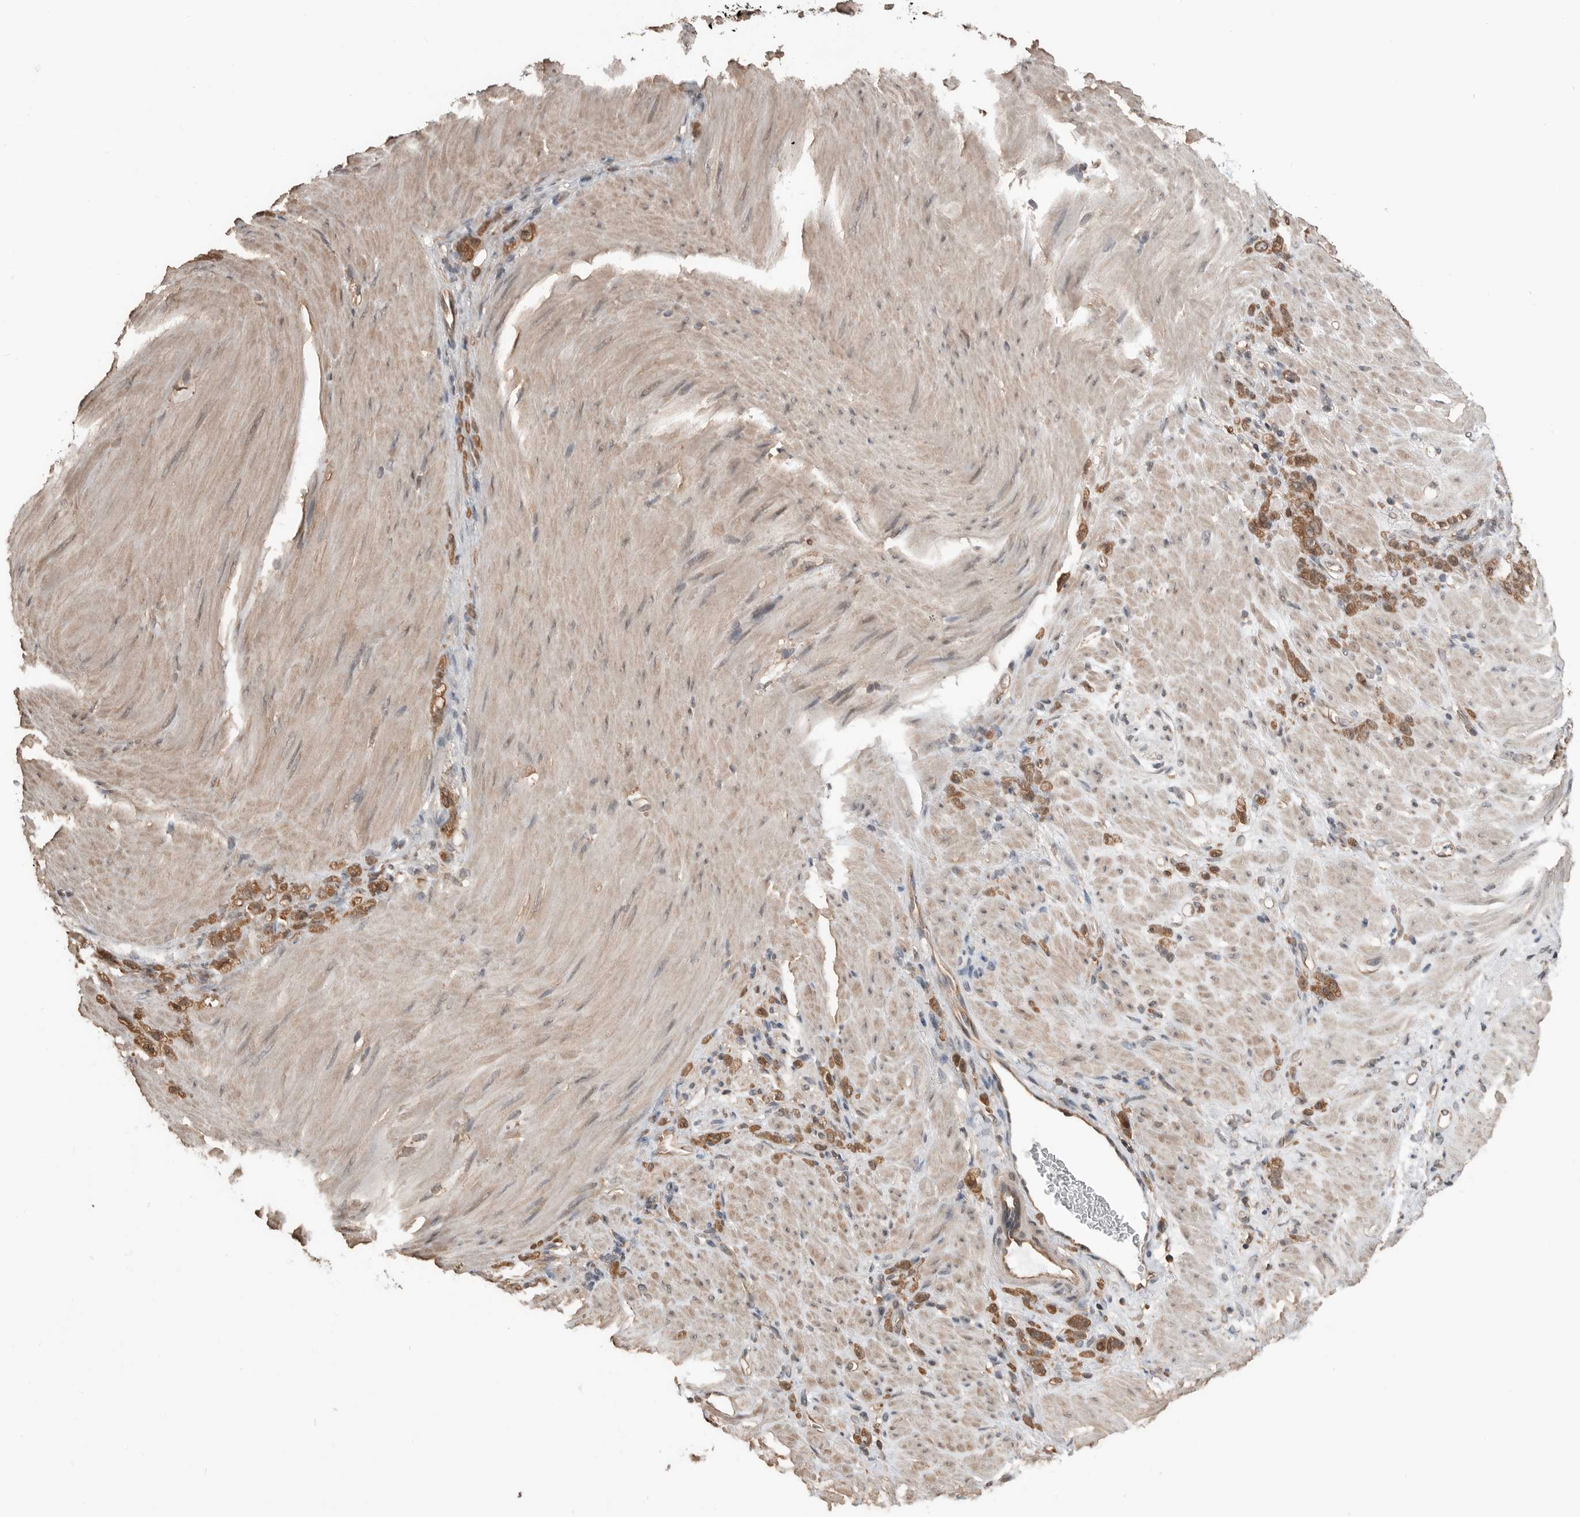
{"staining": {"intensity": "moderate", "quantity": ">75%", "location": "cytoplasmic/membranous"}, "tissue": "stomach cancer", "cell_type": "Tumor cells", "image_type": "cancer", "snomed": [{"axis": "morphology", "description": "Normal tissue, NOS"}, {"axis": "morphology", "description": "Adenocarcinoma, NOS"}, {"axis": "topography", "description": "Stomach"}], "caption": "Immunohistochemistry (IHC) micrograph of neoplastic tissue: human stomach adenocarcinoma stained using IHC demonstrates medium levels of moderate protein expression localized specifically in the cytoplasmic/membranous of tumor cells, appearing as a cytoplasmic/membranous brown color.", "gene": "PEAK1", "patient": {"sex": "male", "age": 82}}